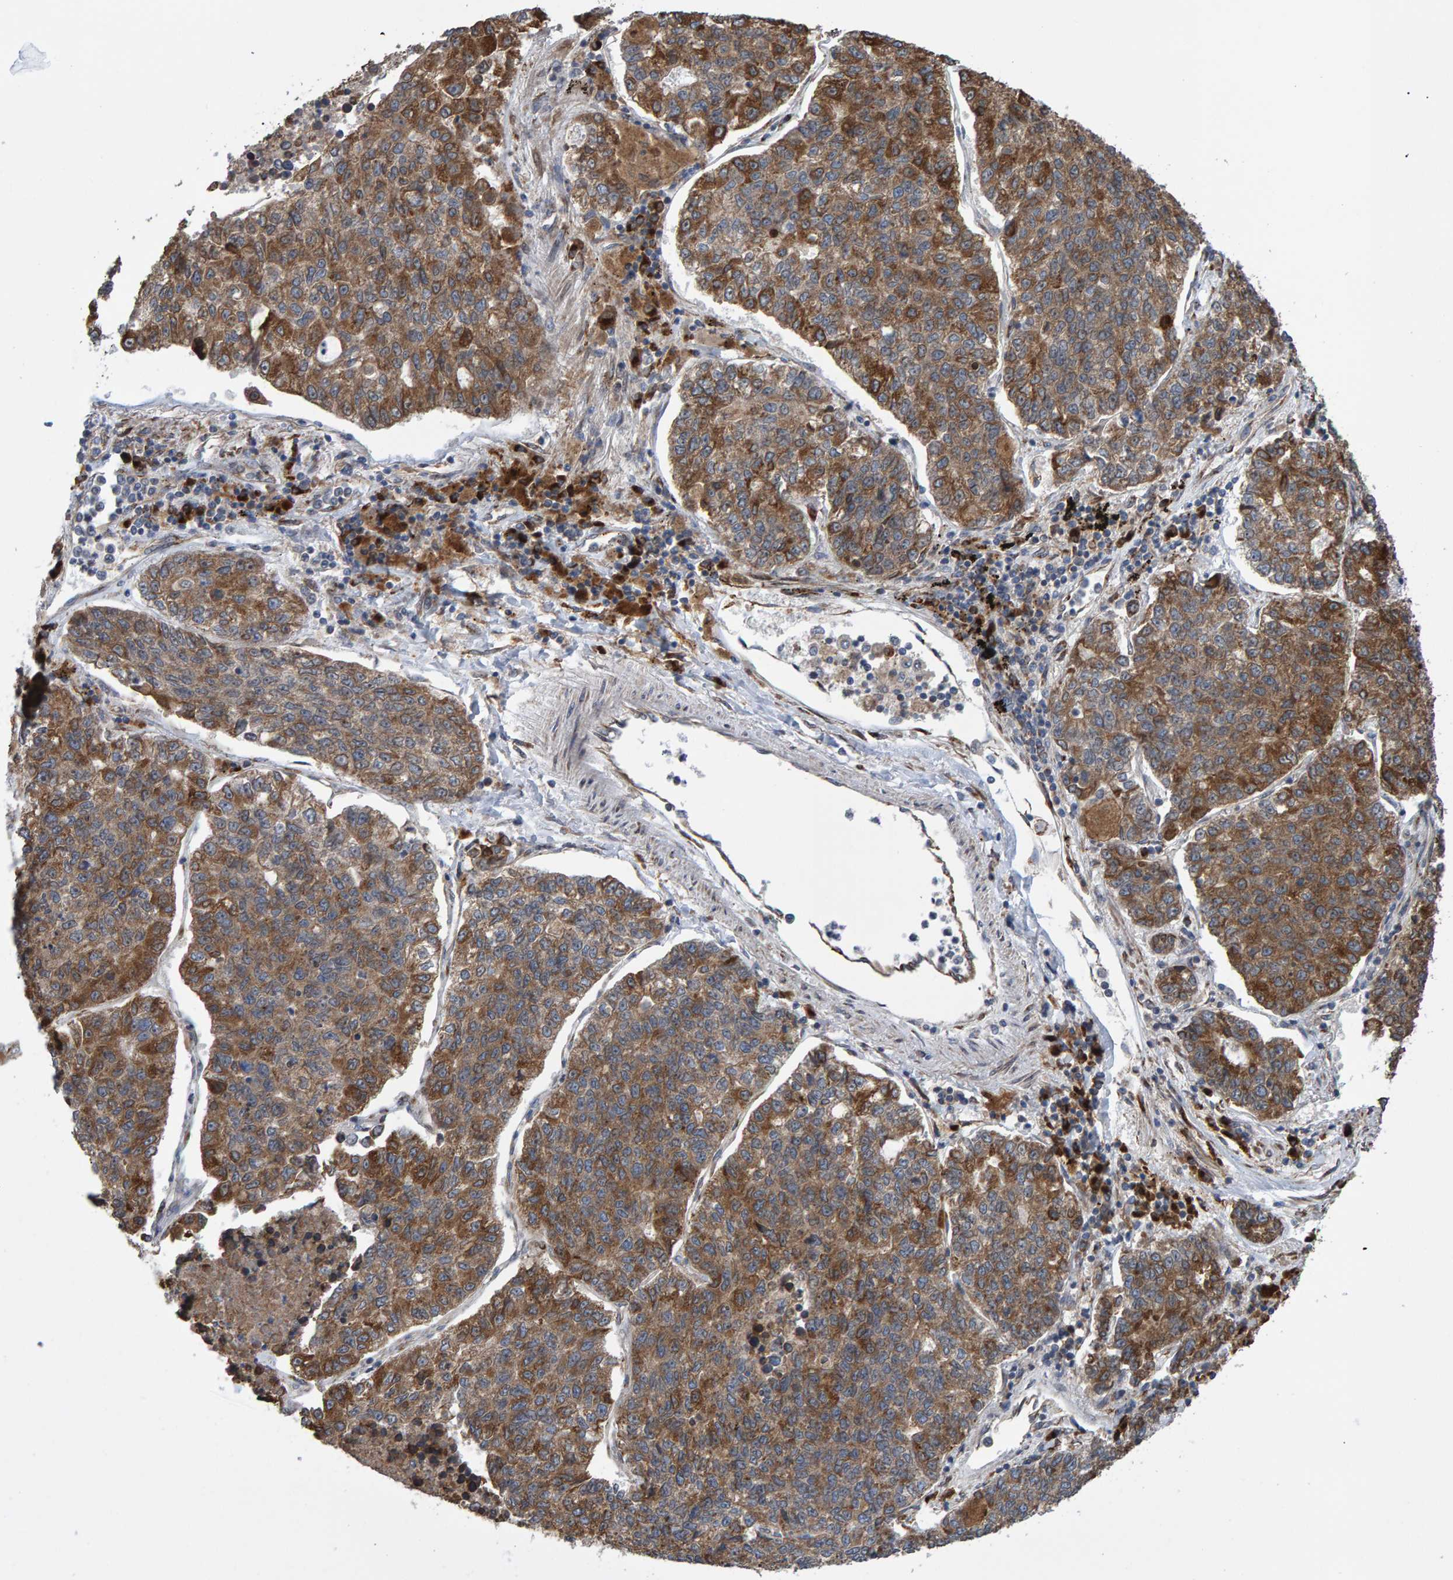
{"staining": {"intensity": "moderate", "quantity": ">75%", "location": "cytoplasmic/membranous"}, "tissue": "lung cancer", "cell_type": "Tumor cells", "image_type": "cancer", "snomed": [{"axis": "morphology", "description": "Adenocarcinoma, NOS"}, {"axis": "topography", "description": "Lung"}], "caption": "Adenocarcinoma (lung) stained for a protein (brown) demonstrates moderate cytoplasmic/membranous positive positivity in about >75% of tumor cells.", "gene": "FAM117A", "patient": {"sex": "male", "age": 49}}